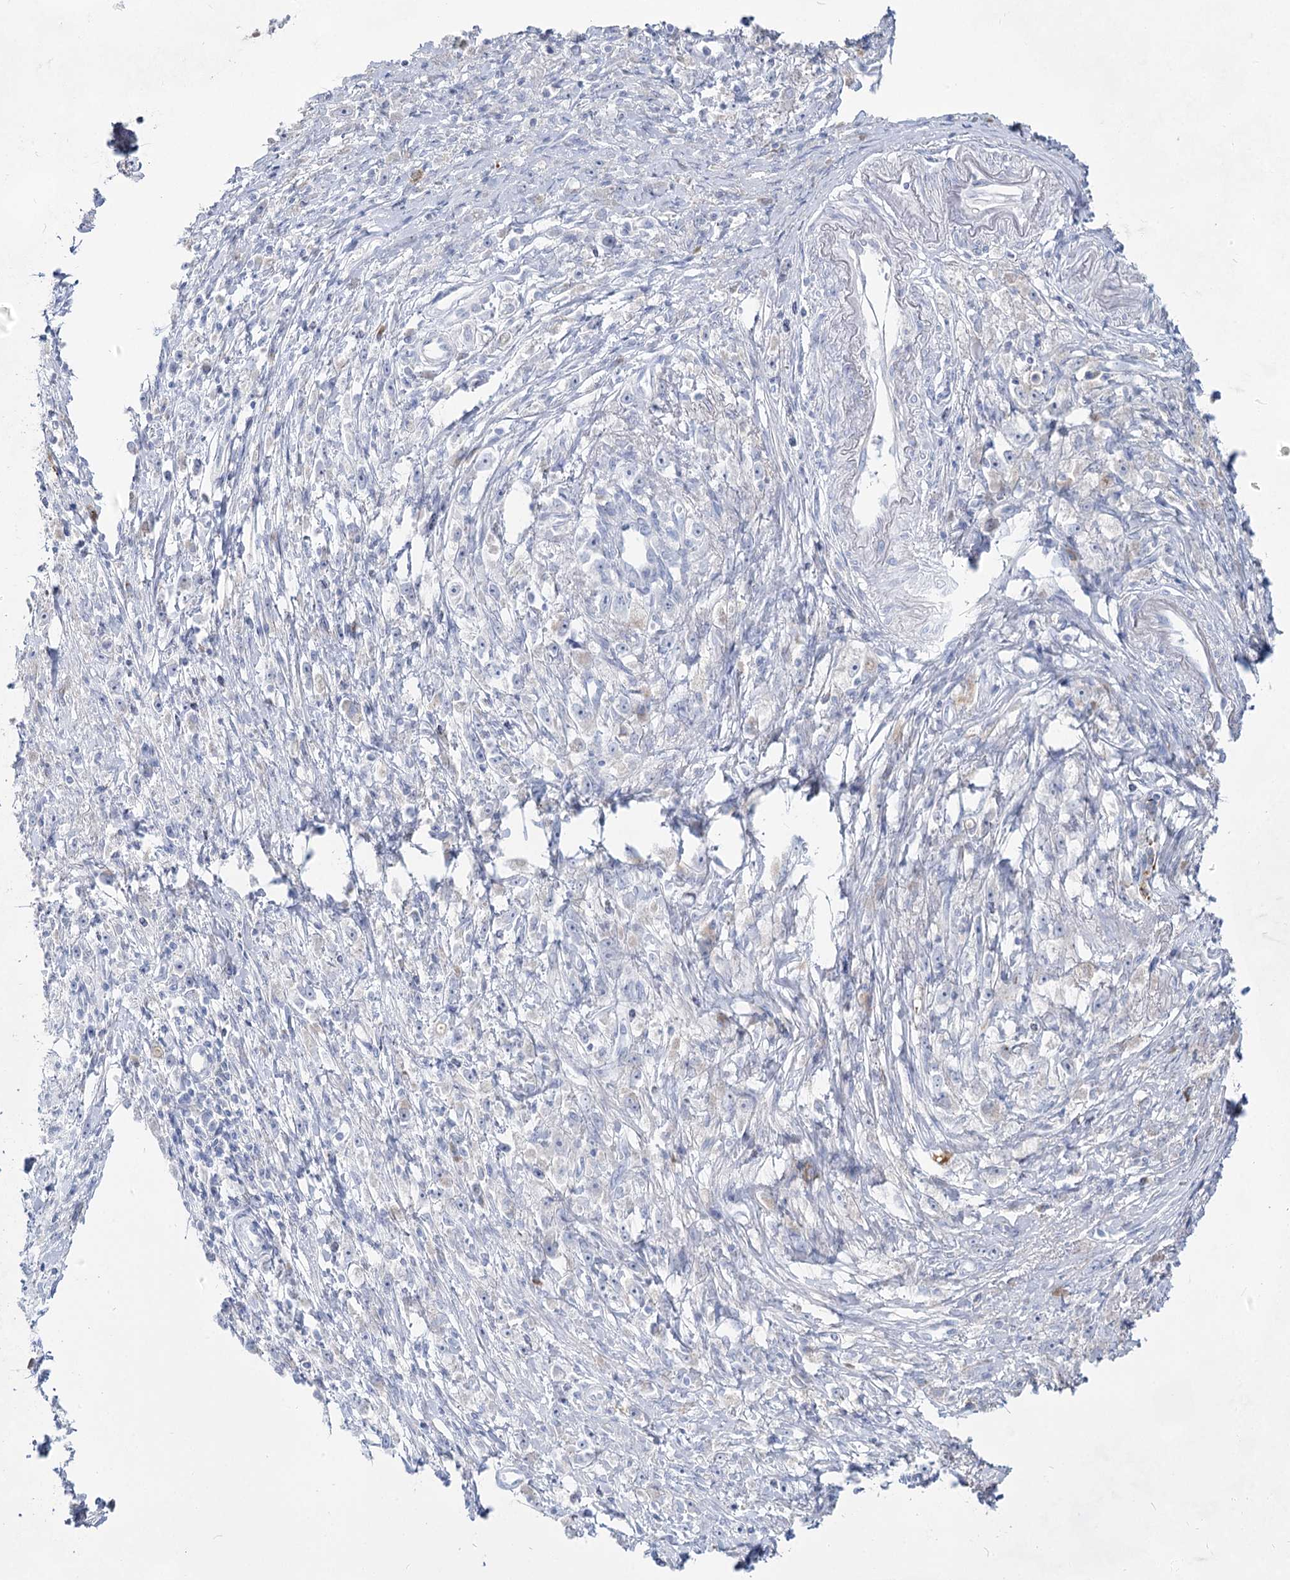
{"staining": {"intensity": "negative", "quantity": "none", "location": "none"}, "tissue": "stomach cancer", "cell_type": "Tumor cells", "image_type": "cancer", "snomed": [{"axis": "morphology", "description": "Adenocarcinoma, NOS"}, {"axis": "topography", "description": "Stomach"}], "caption": "Stomach adenocarcinoma stained for a protein using immunohistochemistry (IHC) displays no positivity tumor cells.", "gene": "ACRV1", "patient": {"sex": "female", "age": 59}}